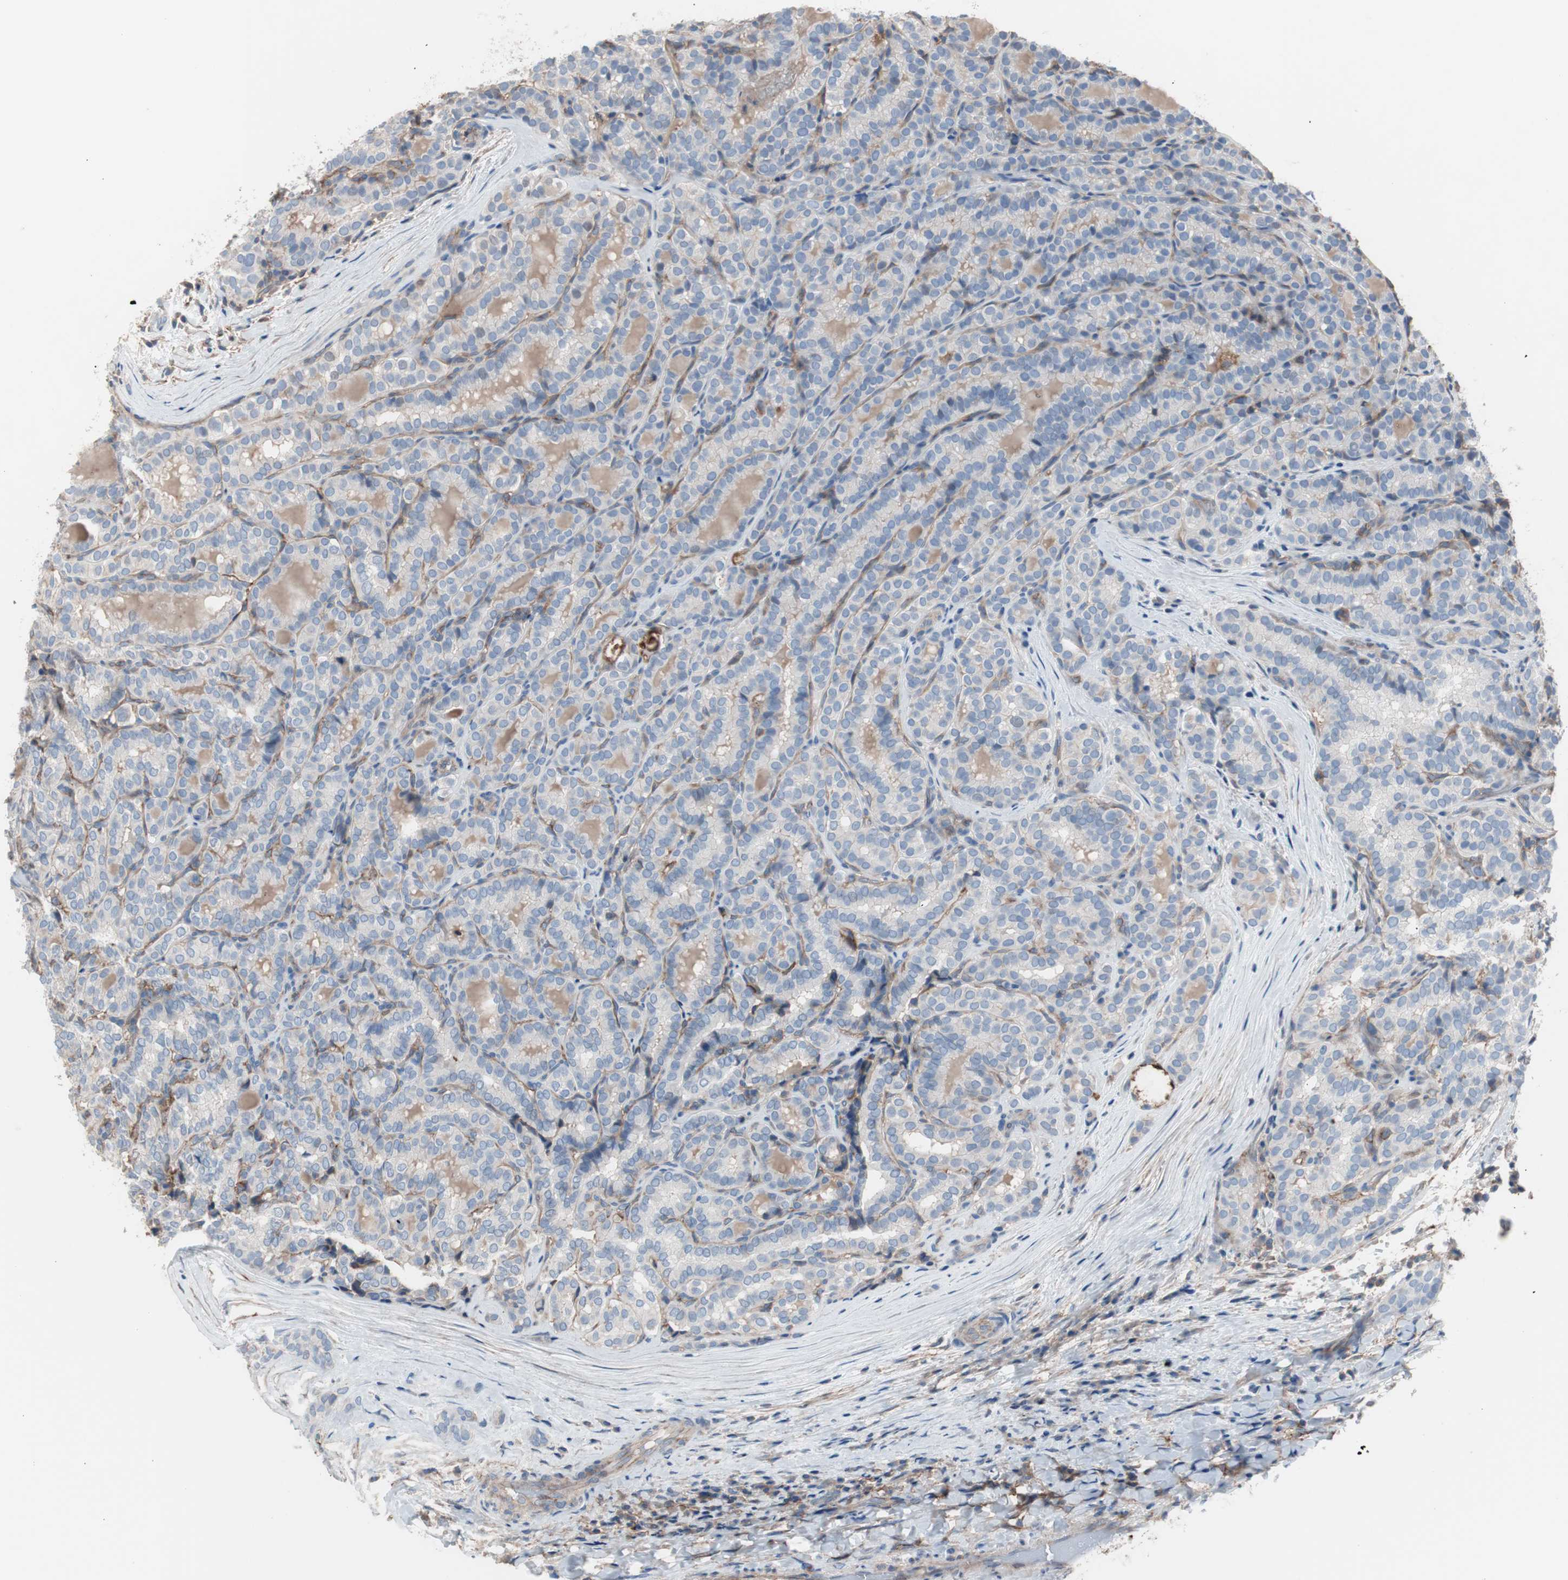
{"staining": {"intensity": "negative", "quantity": "none", "location": "none"}, "tissue": "thyroid cancer", "cell_type": "Tumor cells", "image_type": "cancer", "snomed": [{"axis": "morphology", "description": "Normal tissue, NOS"}, {"axis": "morphology", "description": "Papillary adenocarcinoma, NOS"}, {"axis": "topography", "description": "Thyroid gland"}], "caption": "Immunohistochemistry (IHC) of thyroid papillary adenocarcinoma displays no positivity in tumor cells. (DAB (3,3'-diaminobenzidine) immunohistochemistry visualized using brightfield microscopy, high magnification).", "gene": "CD81", "patient": {"sex": "female", "age": 30}}